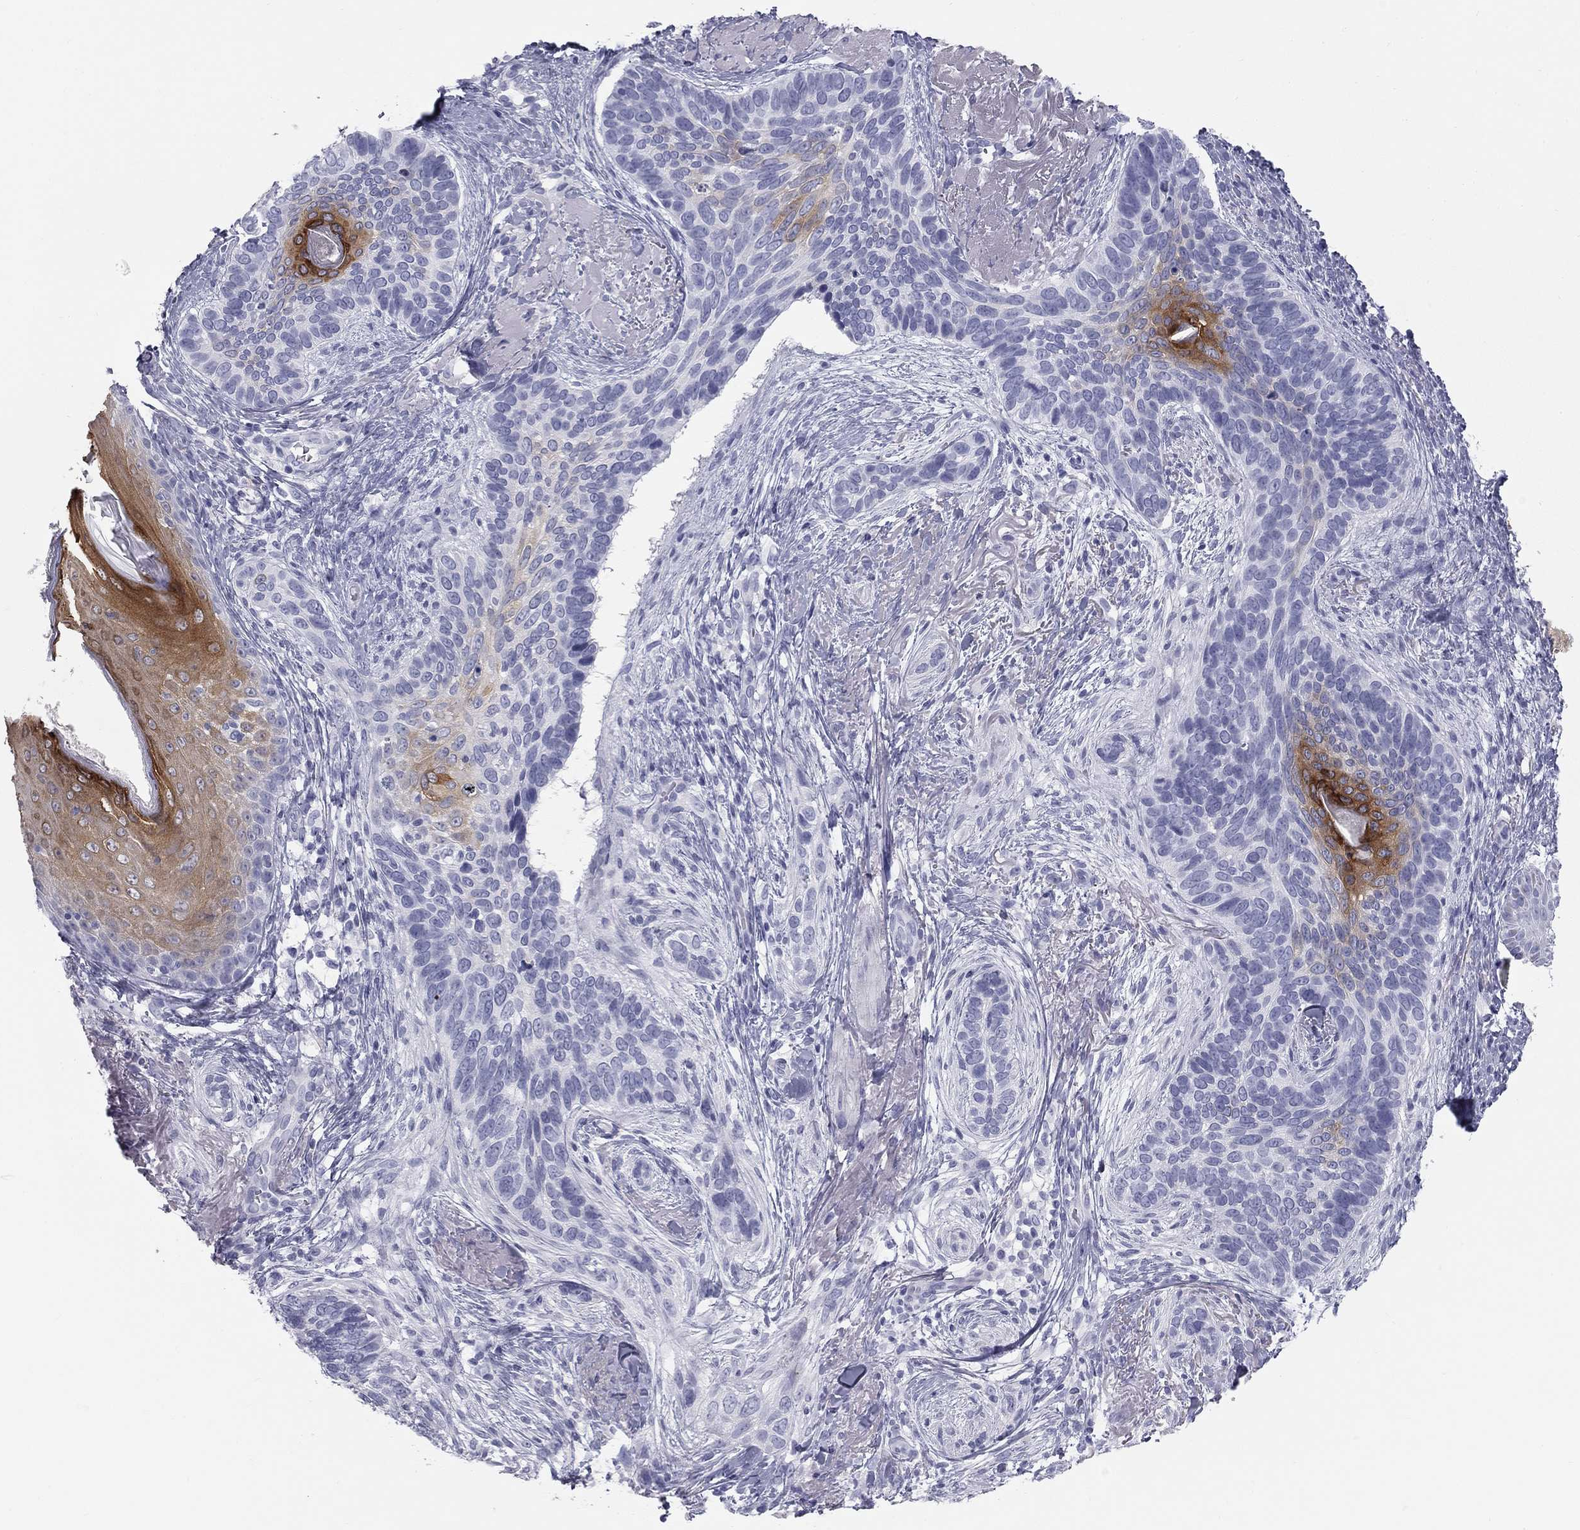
{"staining": {"intensity": "strong", "quantity": "<25%", "location": "cytoplasmic/membranous"}, "tissue": "skin cancer", "cell_type": "Tumor cells", "image_type": "cancer", "snomed": [{"axis": "morphology", "description": "Basal cell carcinoma"}, {"axis": "topography", "description": "Skin"}], "caption": "High-power microscopy captured an IHC micrograph of basal cell carcinoma (skin), revealing strong cytoplasmic/membranous expression in about <25% of tumor cells. Nuclei are stained in blue.", "gene": "SULT2B1", "patient": {"sex": "male", "age": 91}}